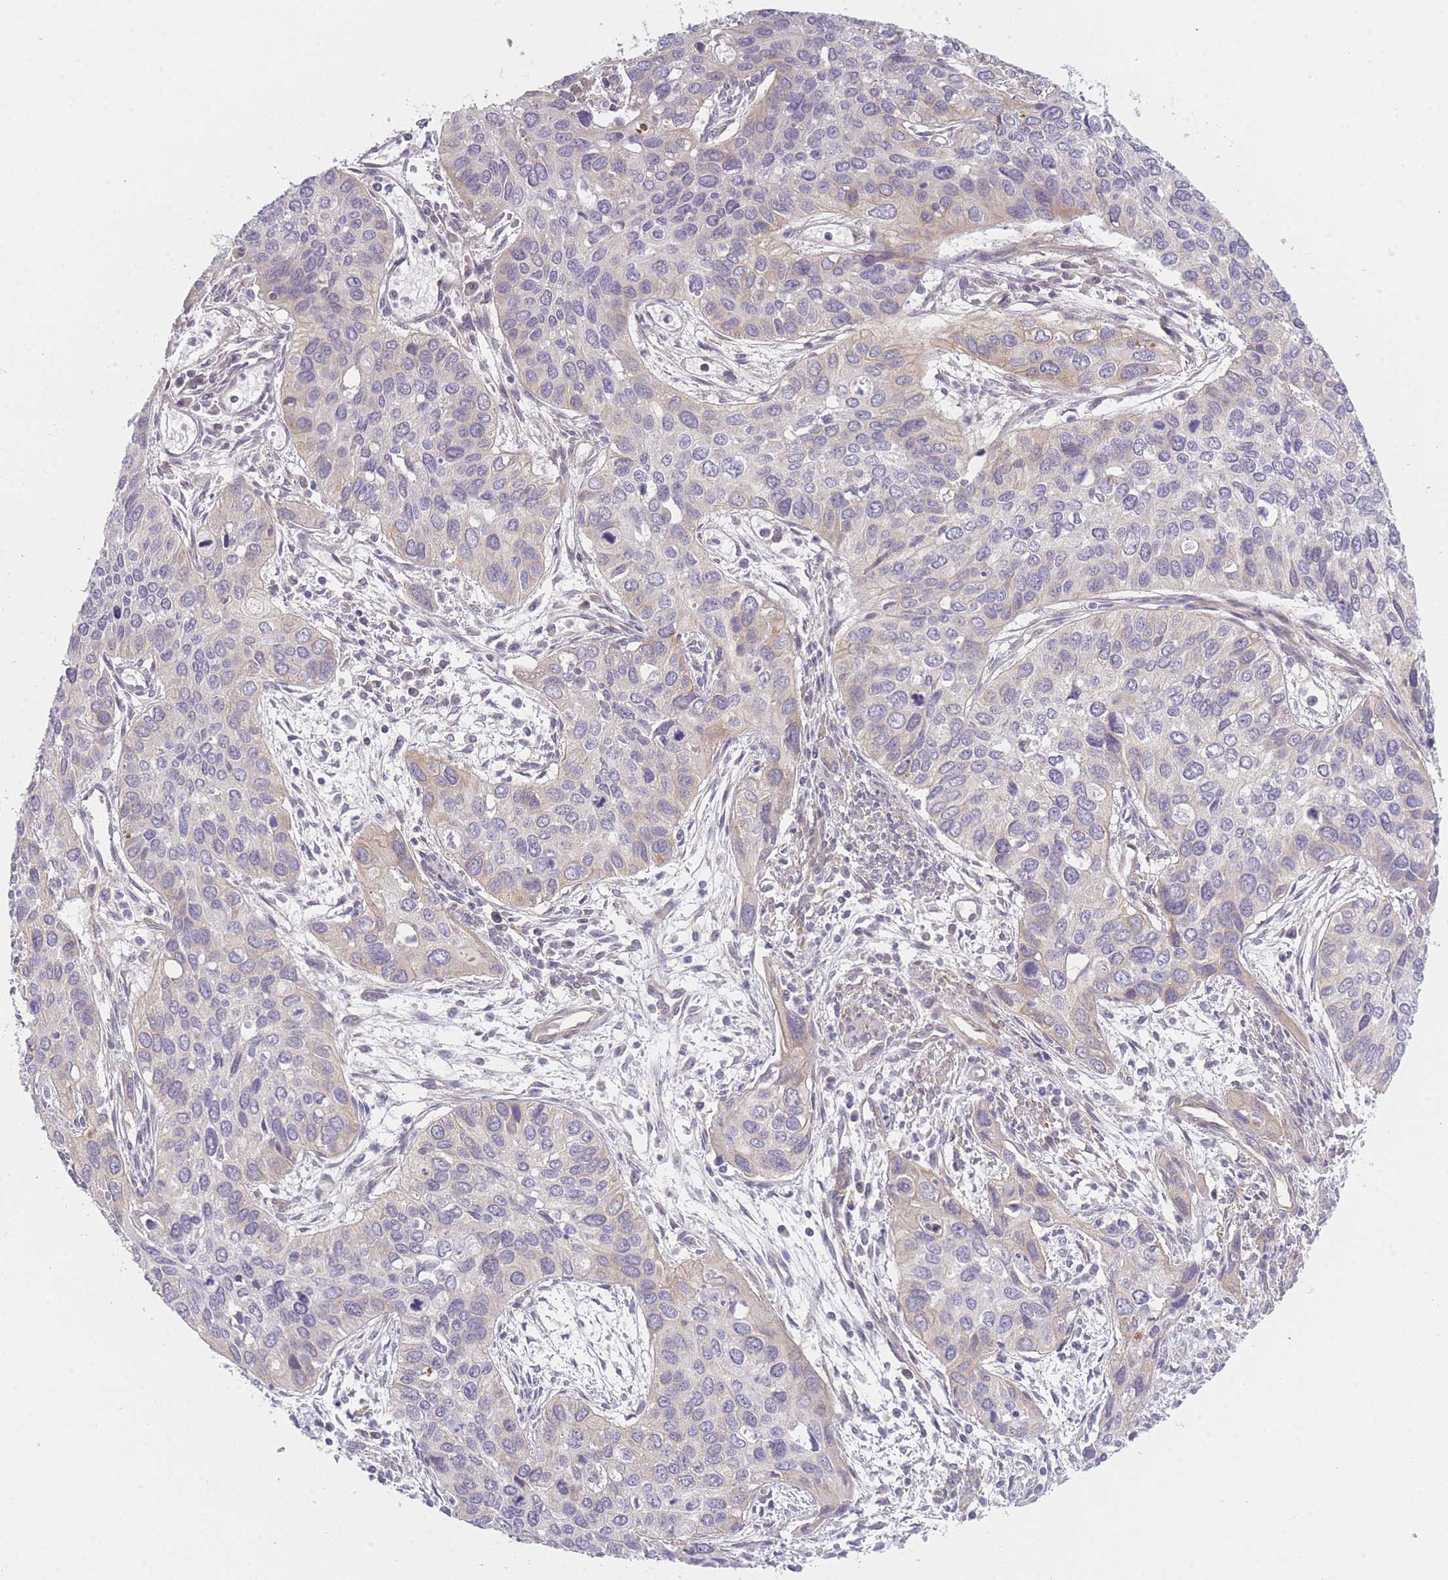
{"staining": {"intensity": "weak", "quantity": "<25%", "location": "cytoplasmic/membranous"}, "tissue": "cervical cancer", "cell_type": "Tumor cells", "image_type": "cancer", "snomed": [{"axis": "morphology", "description": "Squamous cell carcinoma, NOS"}, {"axis": "topography", "description": "Cervix"}], "caption": "Micrograph shows no protein staining in tumor cells of cervical cancer (squamous cell carcinoma) tissue. (Brightfield microscopy of DAB IHC at high magnification).", "gene": "SLC7A6", "patient": {"sex": "female", "age": 55}}